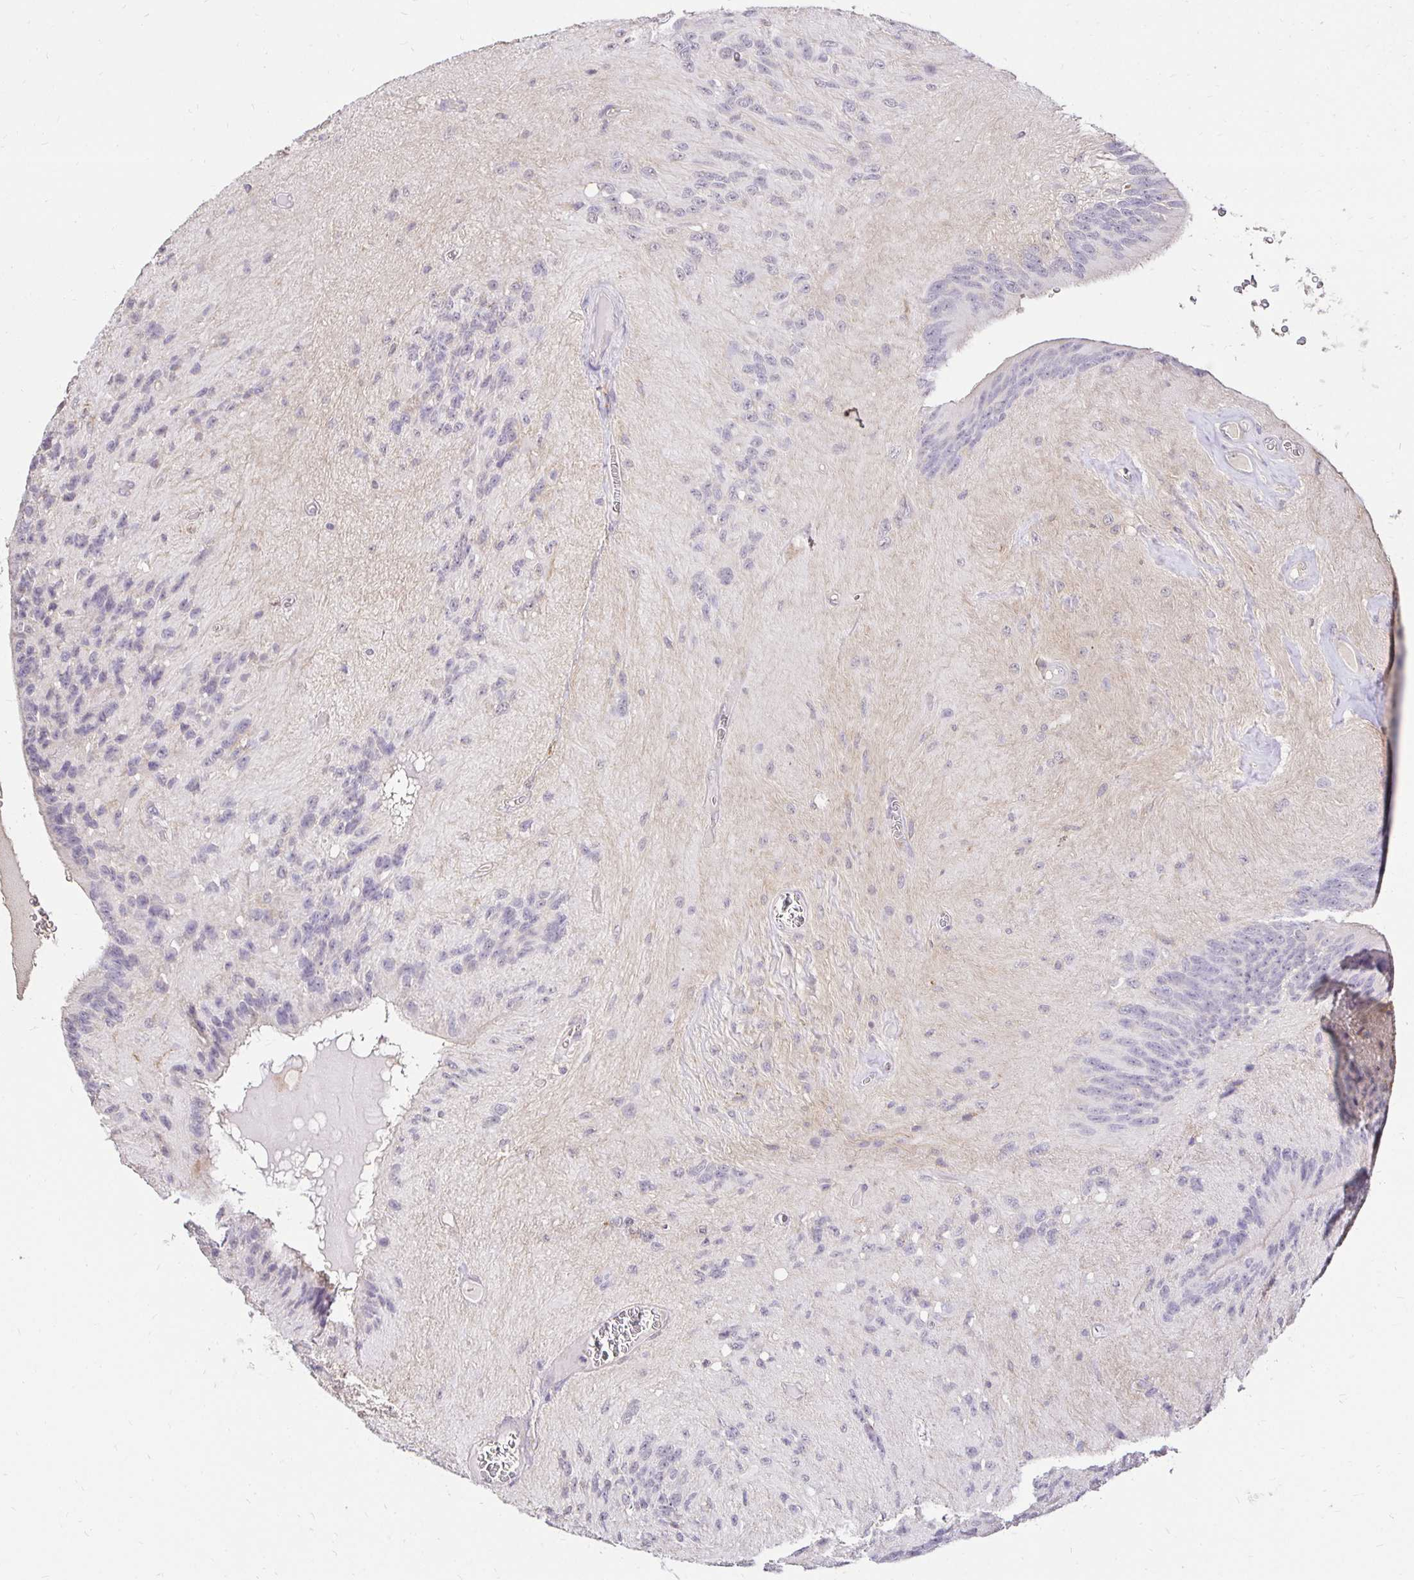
{"staining": {"intensity": "negative", "quantity": "none", "location": "none"}, "tissue": "glioma", "cell_type": "Tumor cells", "image_type": "cancer", "snomed": [{"axis": "morphology", "description": "Glioma, malignant, Low grade"}, {"axis": "topography", "description": "Brain"}], "caption": "Tumor cells show no significant protein staining in low-grade glioma (malignant).", "gene": "PNPLA3", "patient": {"sex": "male", "age": 31}}